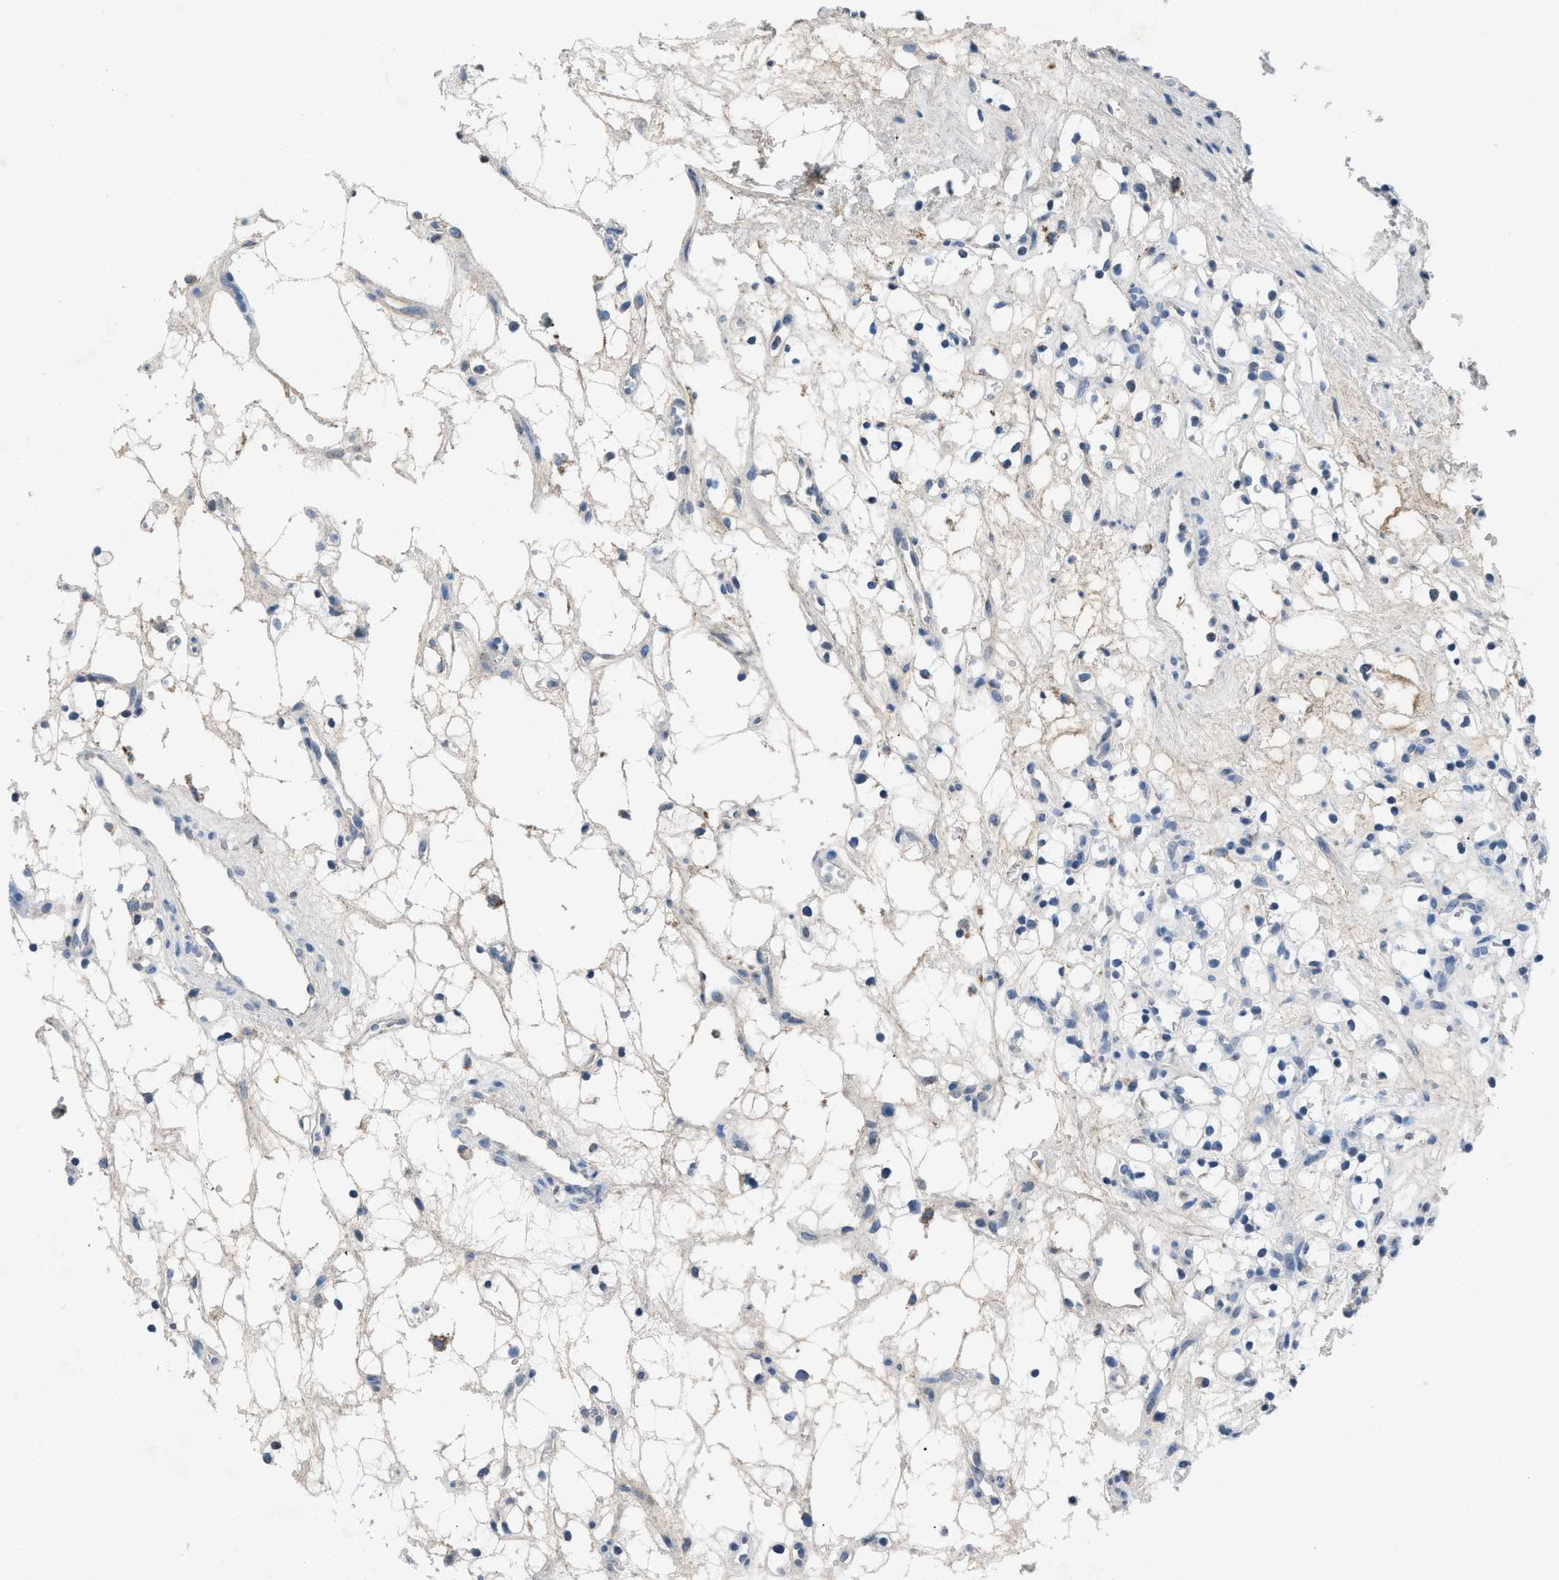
{"staining": {"intensity": "negative", "quantity": "none", "location": "none"}, "tissue": "renal cancer", "cell_type": "Tumor cells", "image_type": "cancer", "snomed": [{"axis": "morphology", "description": "Adenocarcinoma, NOS"}, {"axis": "topography", "description": "Kidney"}], "caption": "Immunohistochemical staining of renal cancer shows no significant expression in tumor cells.", "gene": "HPX", "patient": {"sex": "female", "age": 60}}